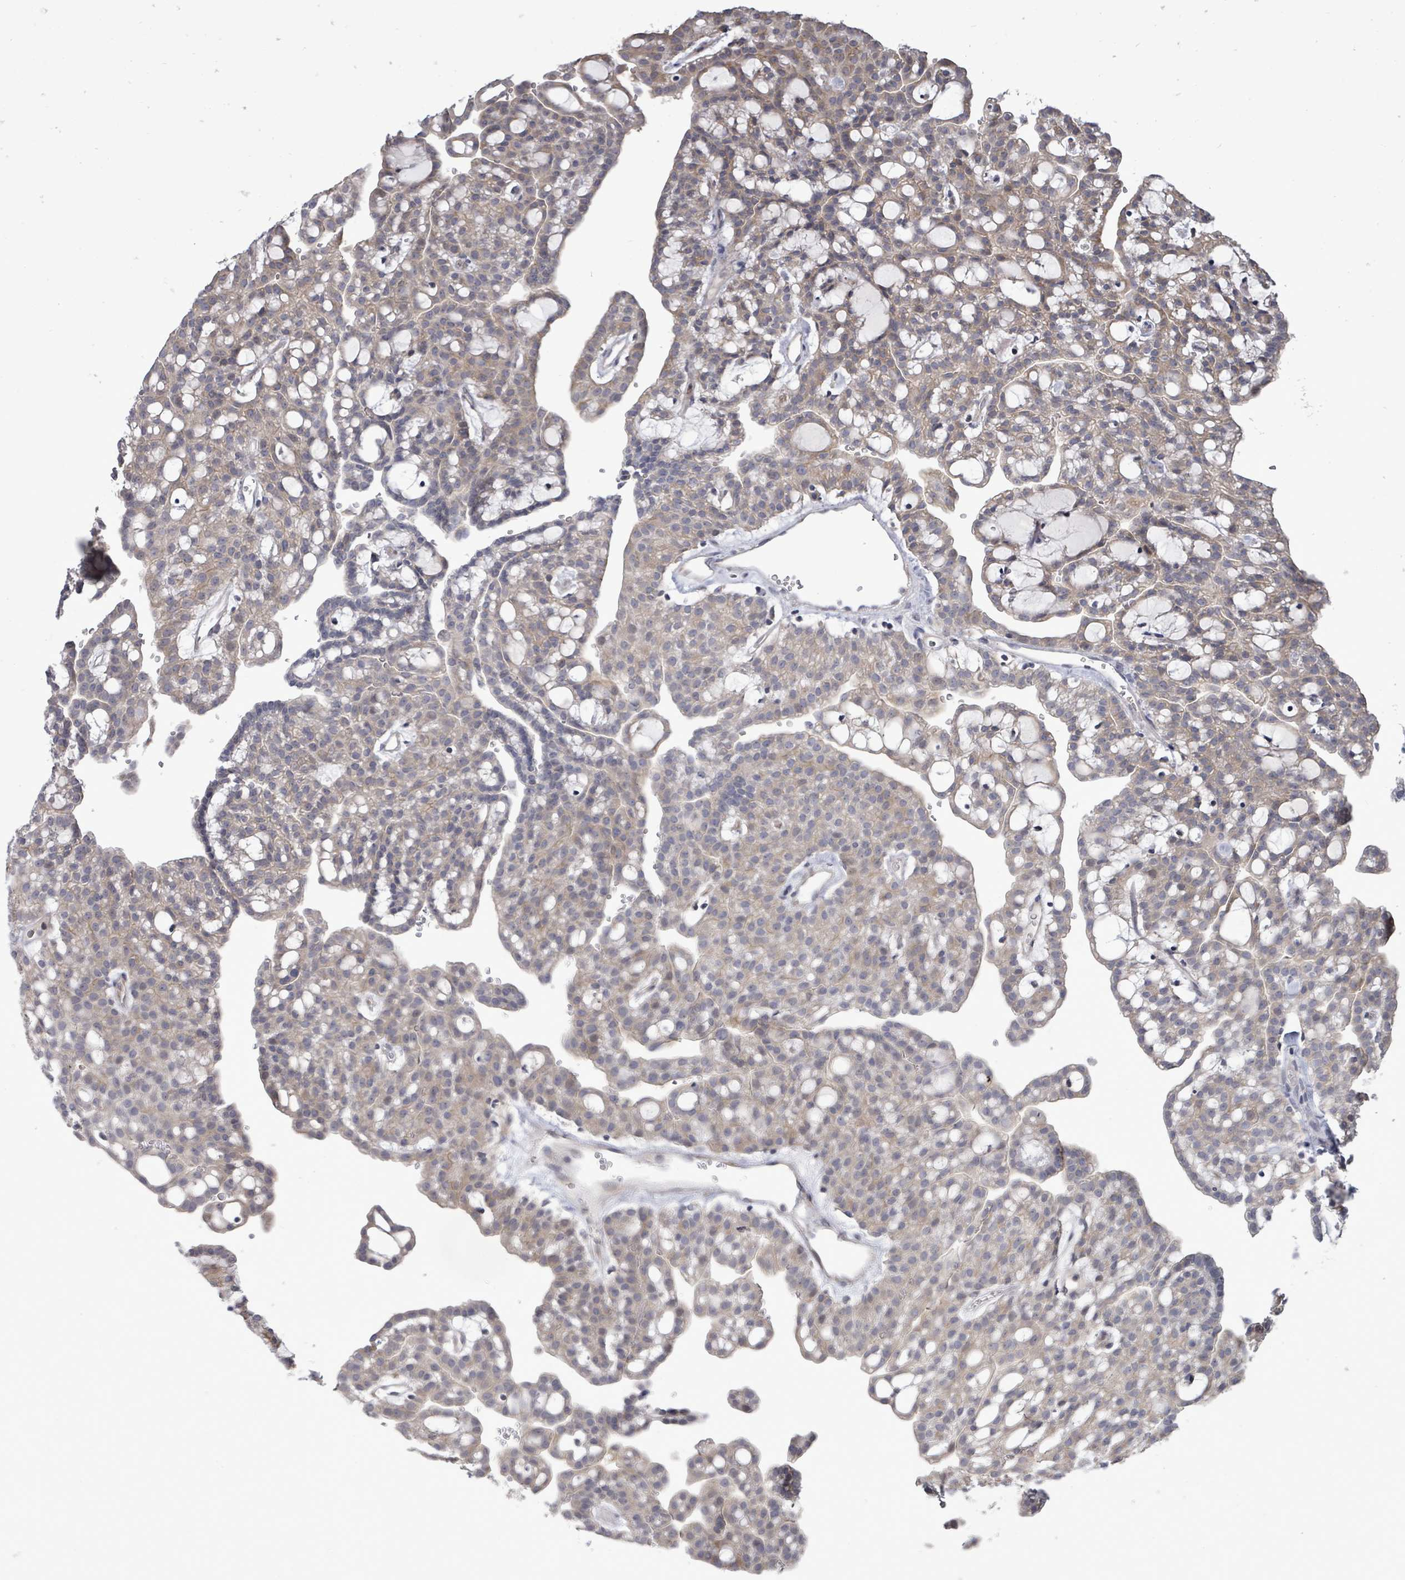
{"staining": {"intensity": "weak", "quantity": "25%-75%", "location": "cytoplasmic/membranous"}, "tissue": "renal cancer", "cell_type": "Tumor cells", "image_type": "cancer", "snomed": [{"axis": "morphology", "description": "Adenocarcinoma, NOS"}, {"axis": "topography", "description": "Kidney"}], "caption": "Renal adenocarcinoma tissue displays weak cytoplasmic/membranous staining in about 25%-75% of tumor cells", "gene": "POMGNT2", "patient": {"sex": "male", "age": 63}}